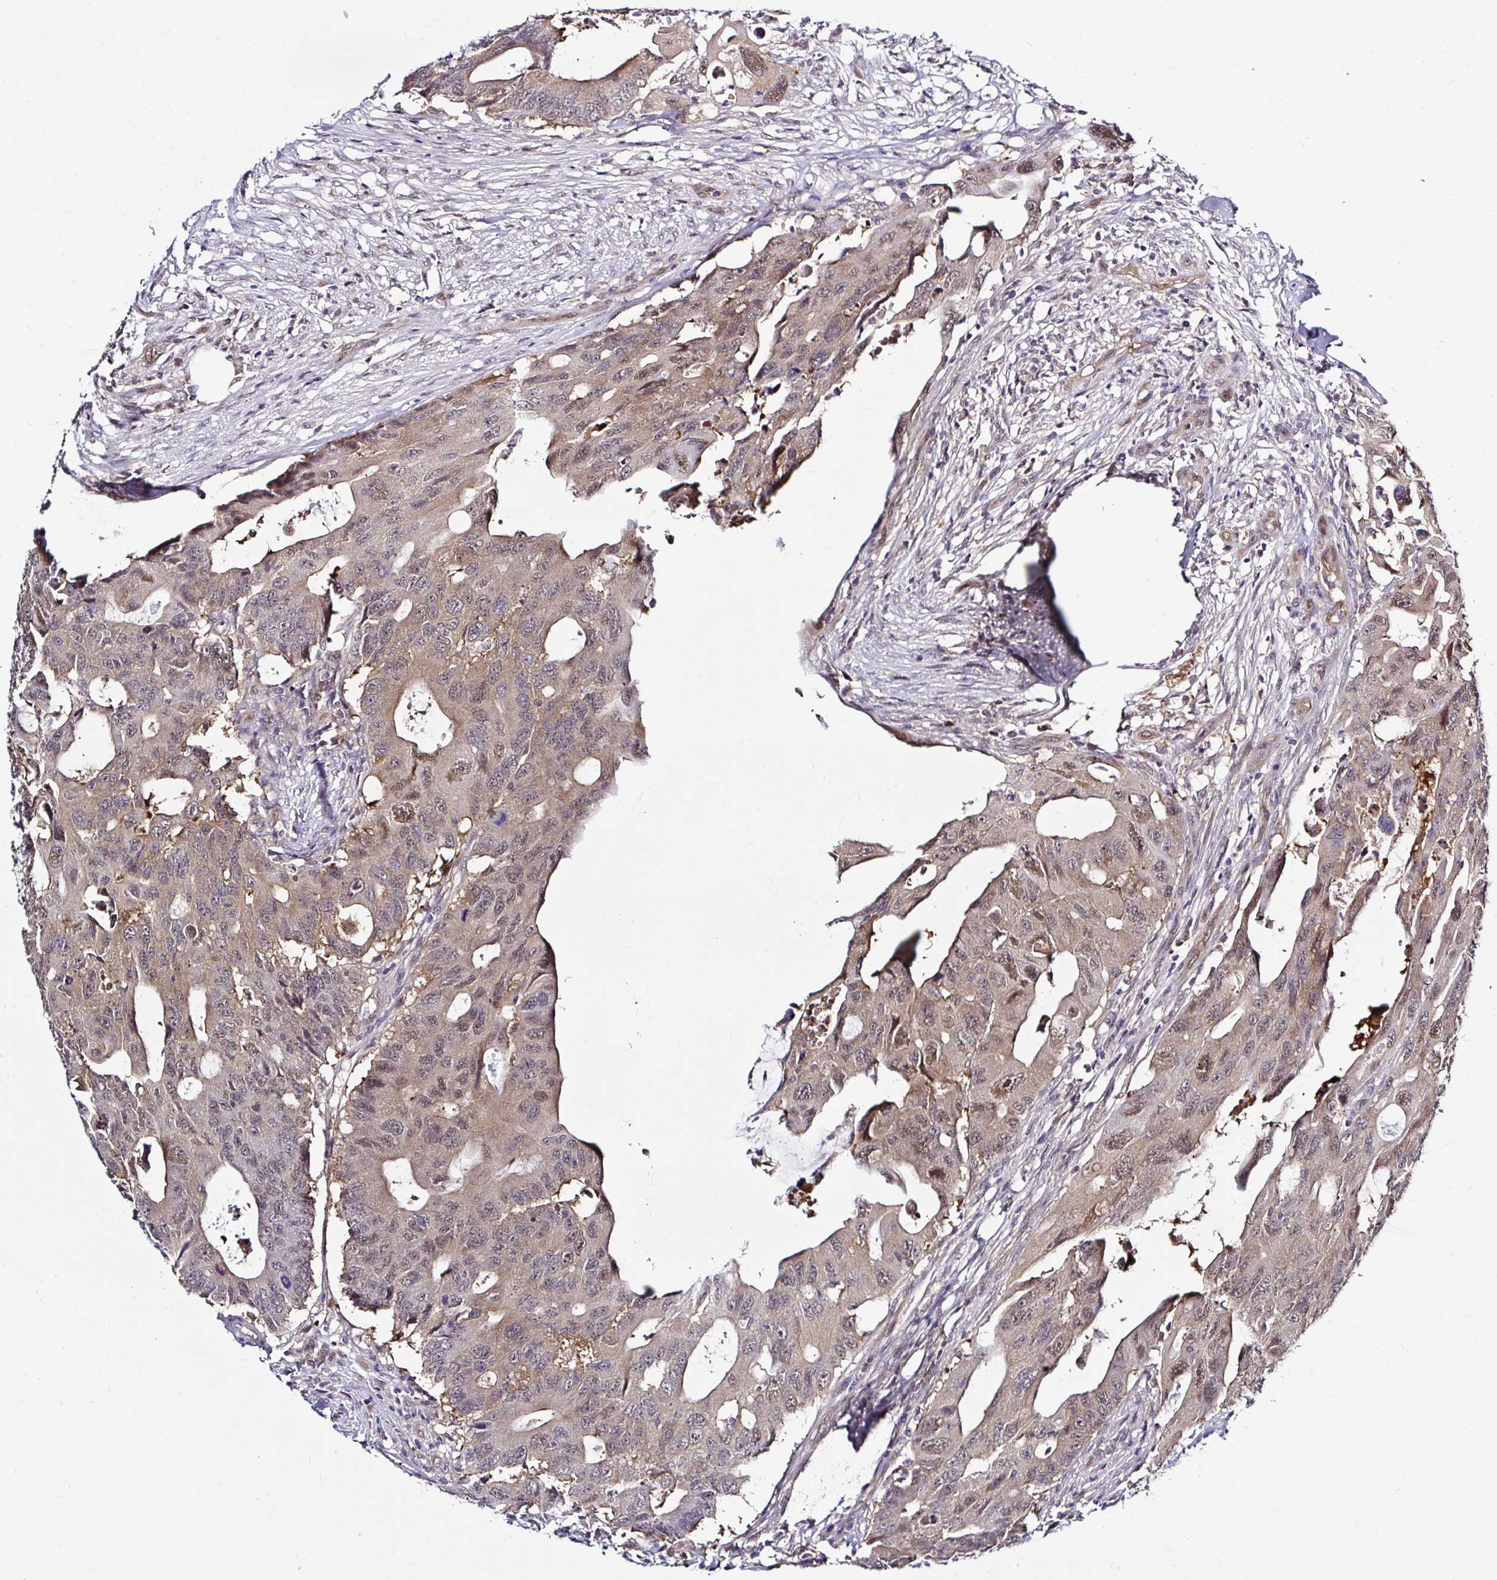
{"staining": {"intensity": "moderate", "quantity": "<25%", "location": "nuclear"}, "tissue": "colorectal cancer", "cell_type": "Tumor cells", "image_type": "cancer", "snomed": [{"axis": "morphology", "description": "Adenocarcinoma, NOS"}, {"axis": "topography", "description": "Colon"}], "caption": "Adenocarcinoma (colorectal) was stained to show a protein in brown. There is low levels of moderate nuclear positivity in about <25% of tumor cells. Nuclei are stained in blue.", "gene": "PSMD3", "patient": {"sex": "male", "age": 71}}